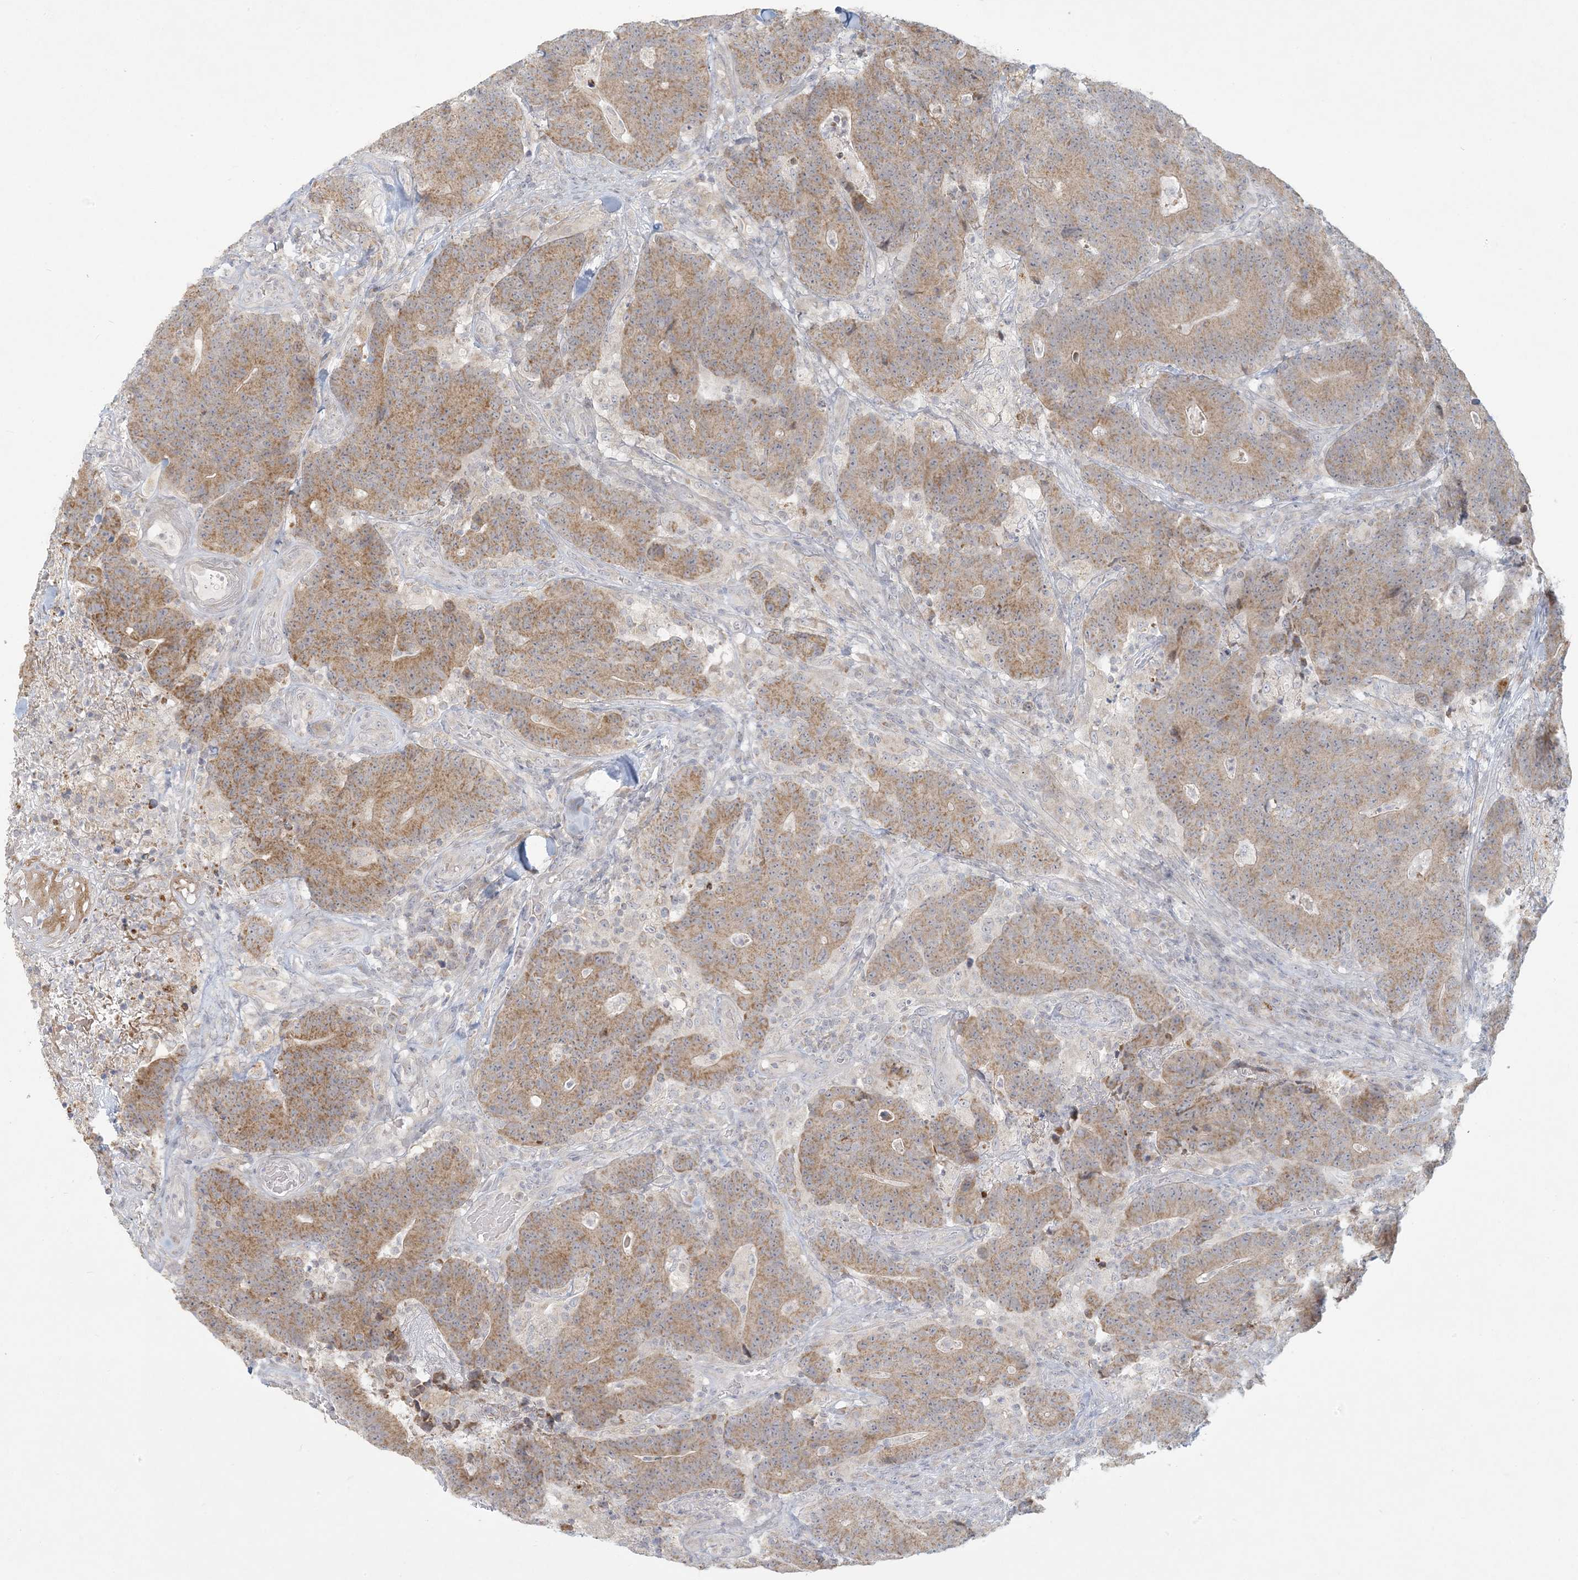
{"staining": {"intensity": "moderate", "quantity": ">75%", "location": "cytoplasmic/membranous"}, "tissue": "colorectal cancer", "cell_type": "Tumor cells", "image_type": "cancer", "snomed": [{"axis": "morphology", "description": "Normal tissue, NOS"}, {"axis": "morphology", "description": "Adenocarcinoma, NOS"}, {"axis": "topography", "description": "Colon"}], "caption": "DAB (3,3'-diaminobenzidine) immunohistochemical staining of colorectal cancer reveals moderate cytoplasmic/membranous protein expression in about >75% of tumor cells.", "gene": "MCAT", "patient": {"sex": "female", "age": 75}}